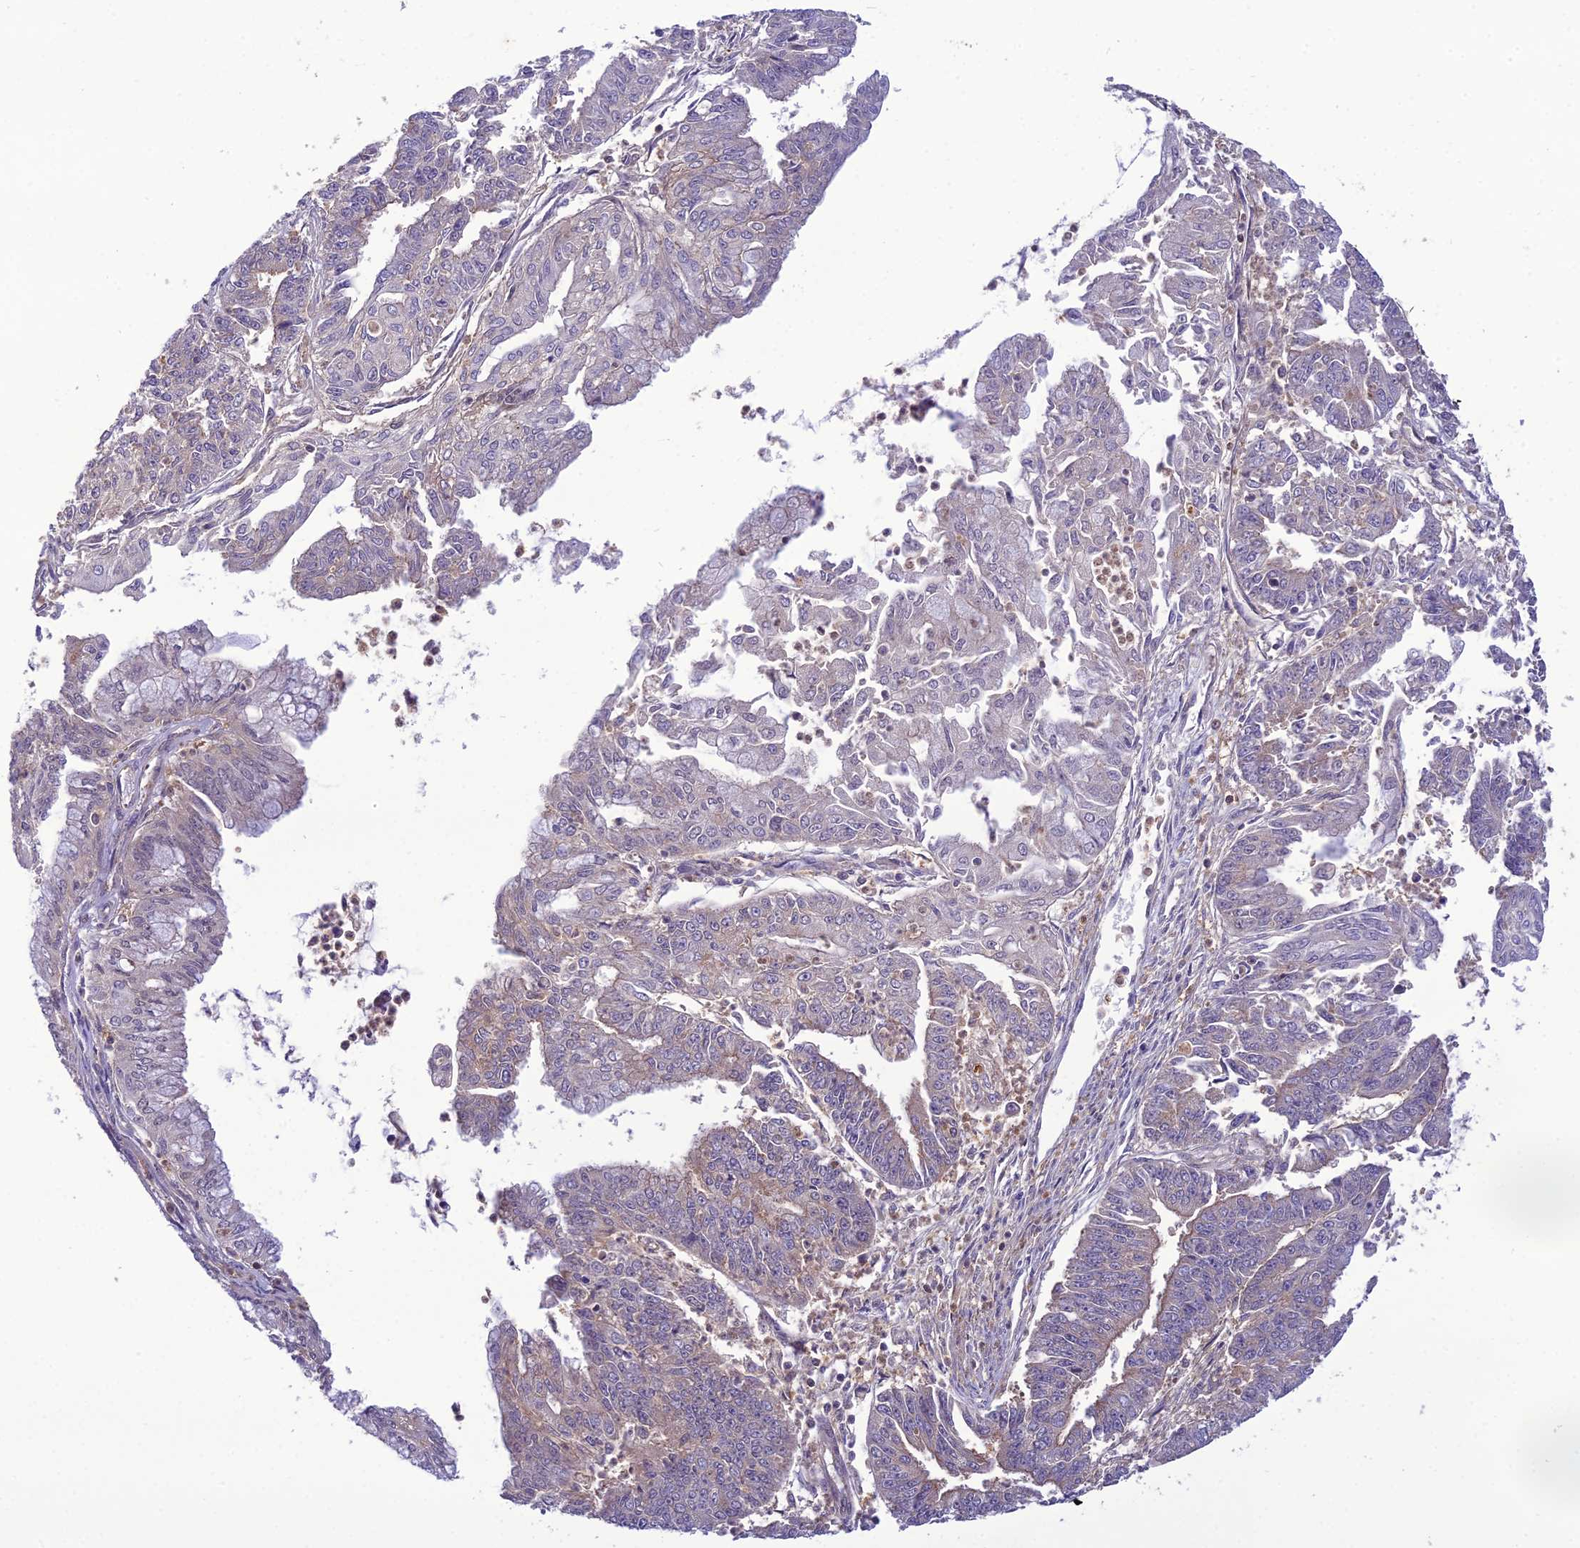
{"staining": {"intensity": "negative", "quantity": "none", "location": "none"}, "tissue": "endometrial cancer", "cell_type": "Tumor cells", "image_type": "cancer", "snomed": [{"axis": "morphology", "description": "Adenocarcinoma, NOS"}, {"axis": "topography", "description": "Endometrium"}], "caption": "This is a histopathology image of IHC staining of endometrial adenocarcinoma, which shows no positivity in tumor cells.", "gene": "GDF6", "patient": {"sex": "female", "age": 73}}